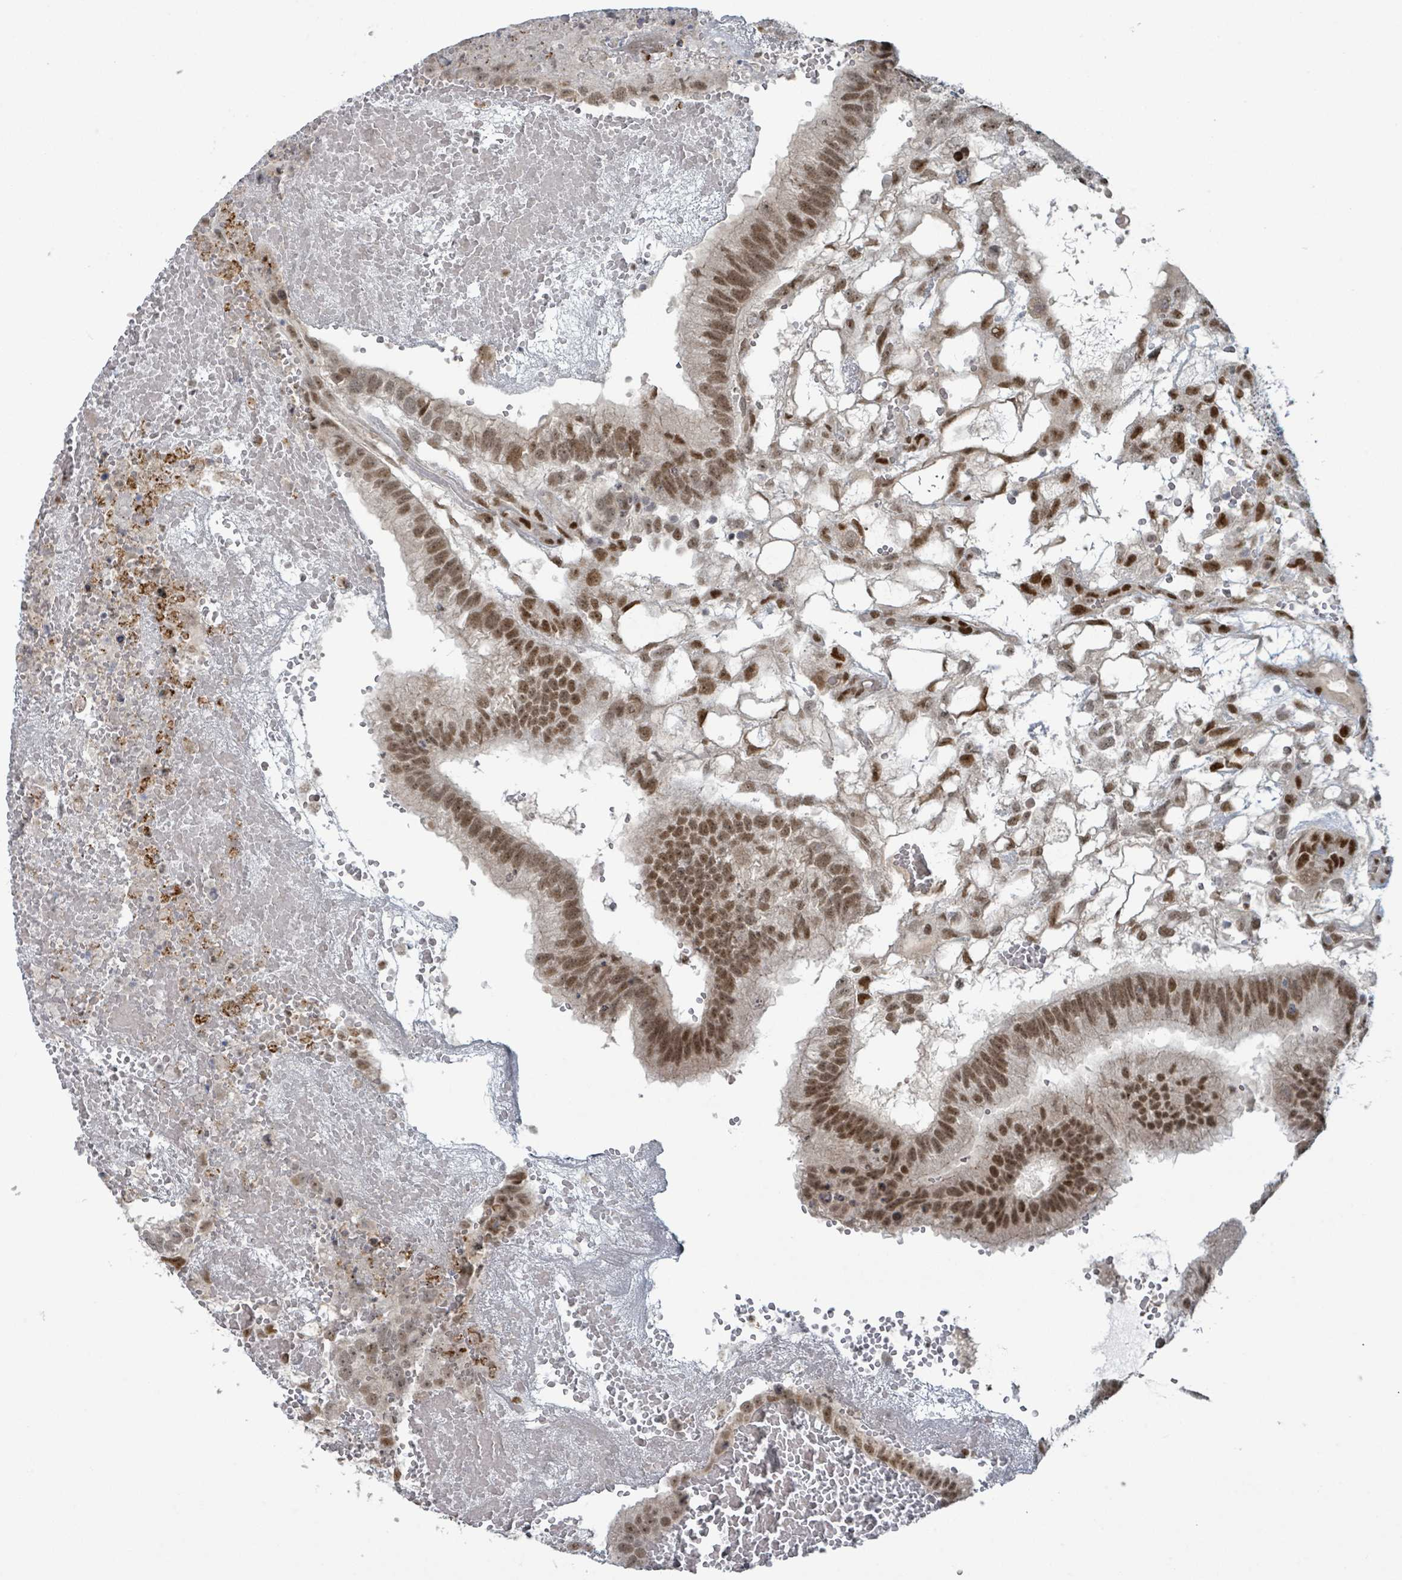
{"staining": {"intensity": "moderate", "quantity": ">75%", "location": "nuclear"}, "tissue": "testis cancer", "cell_type": "Tumor cells", "image_type": "cancer", "snomed": [{"axis": "morphology", "description": "Normal tissue, NOS"}, {"axis": "morphology", "description": "Carcinoma, Embryonal, NOS"}, {"axis": "topography", "description": "Testis"}], "caption": "A brown stain labels moderate nuclear positivity of a protein in human testis cancer tumor cells. The staining was performed using DAB (3,3'-diaminobenzidine) to visualize the protein expression in brown, while the nuclei were stained in blue with hematoxylin (Magnification: 20x).", "gene": "KLF3", "patient": {"sex": "male", "age": 32}}